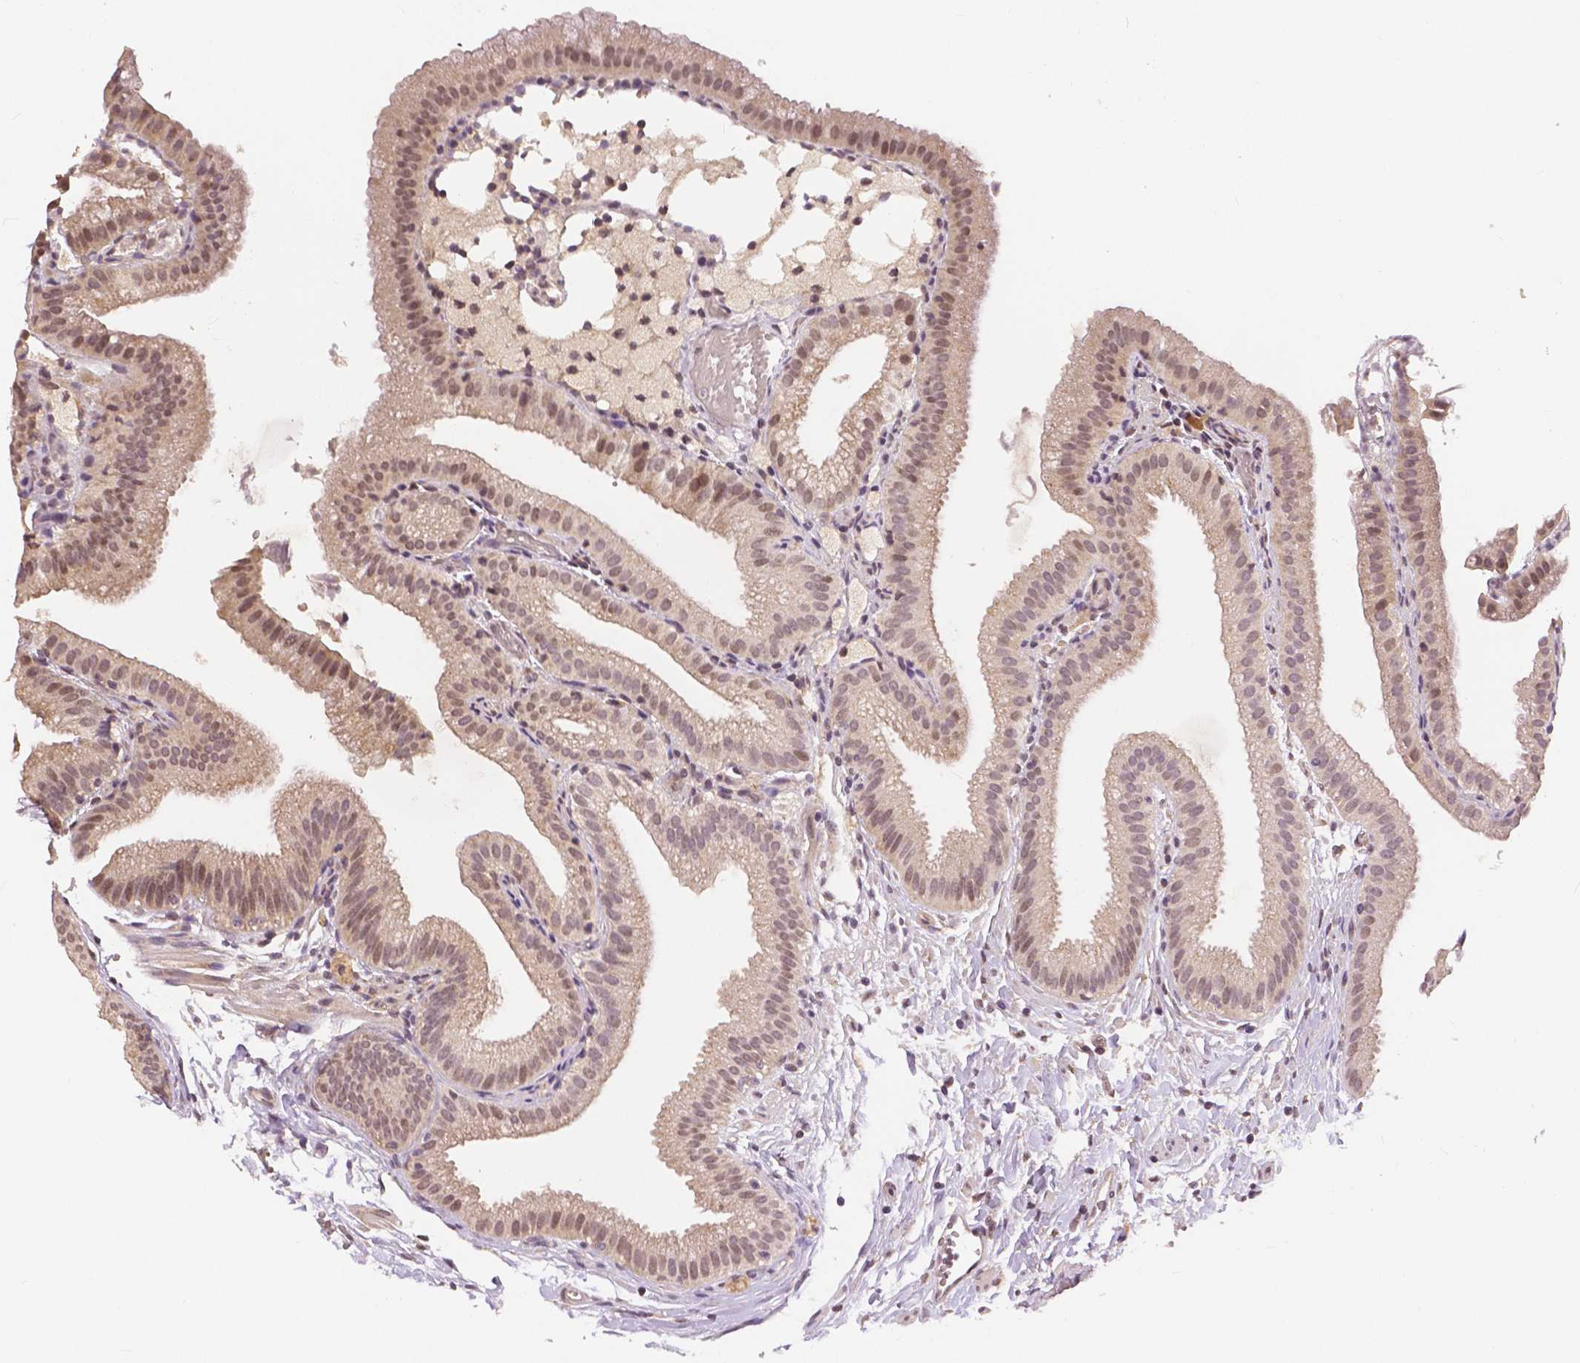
{"staining": {"intensity": "moderate", "quantity": ">75%", "location": "cytoplasmic/membranous,nuclear"}, "tissue": "gallbladder", "cell_type": "Glandular cells", "image_type": "normal", "snomed": [{"axis": "morphology", "description": "Normal tissue, NOS"}, {"axis": "topography", "description": "Gallbladder"}], "caption": "Glandular cells show medium levels of moderate cytoplasmic/membranous,nuclear staining in approximately >75% of cells in unremarkable human gallbladder.", "gene": "MAP1LC3B", "patient": {"sex": "female", "age": 63}}